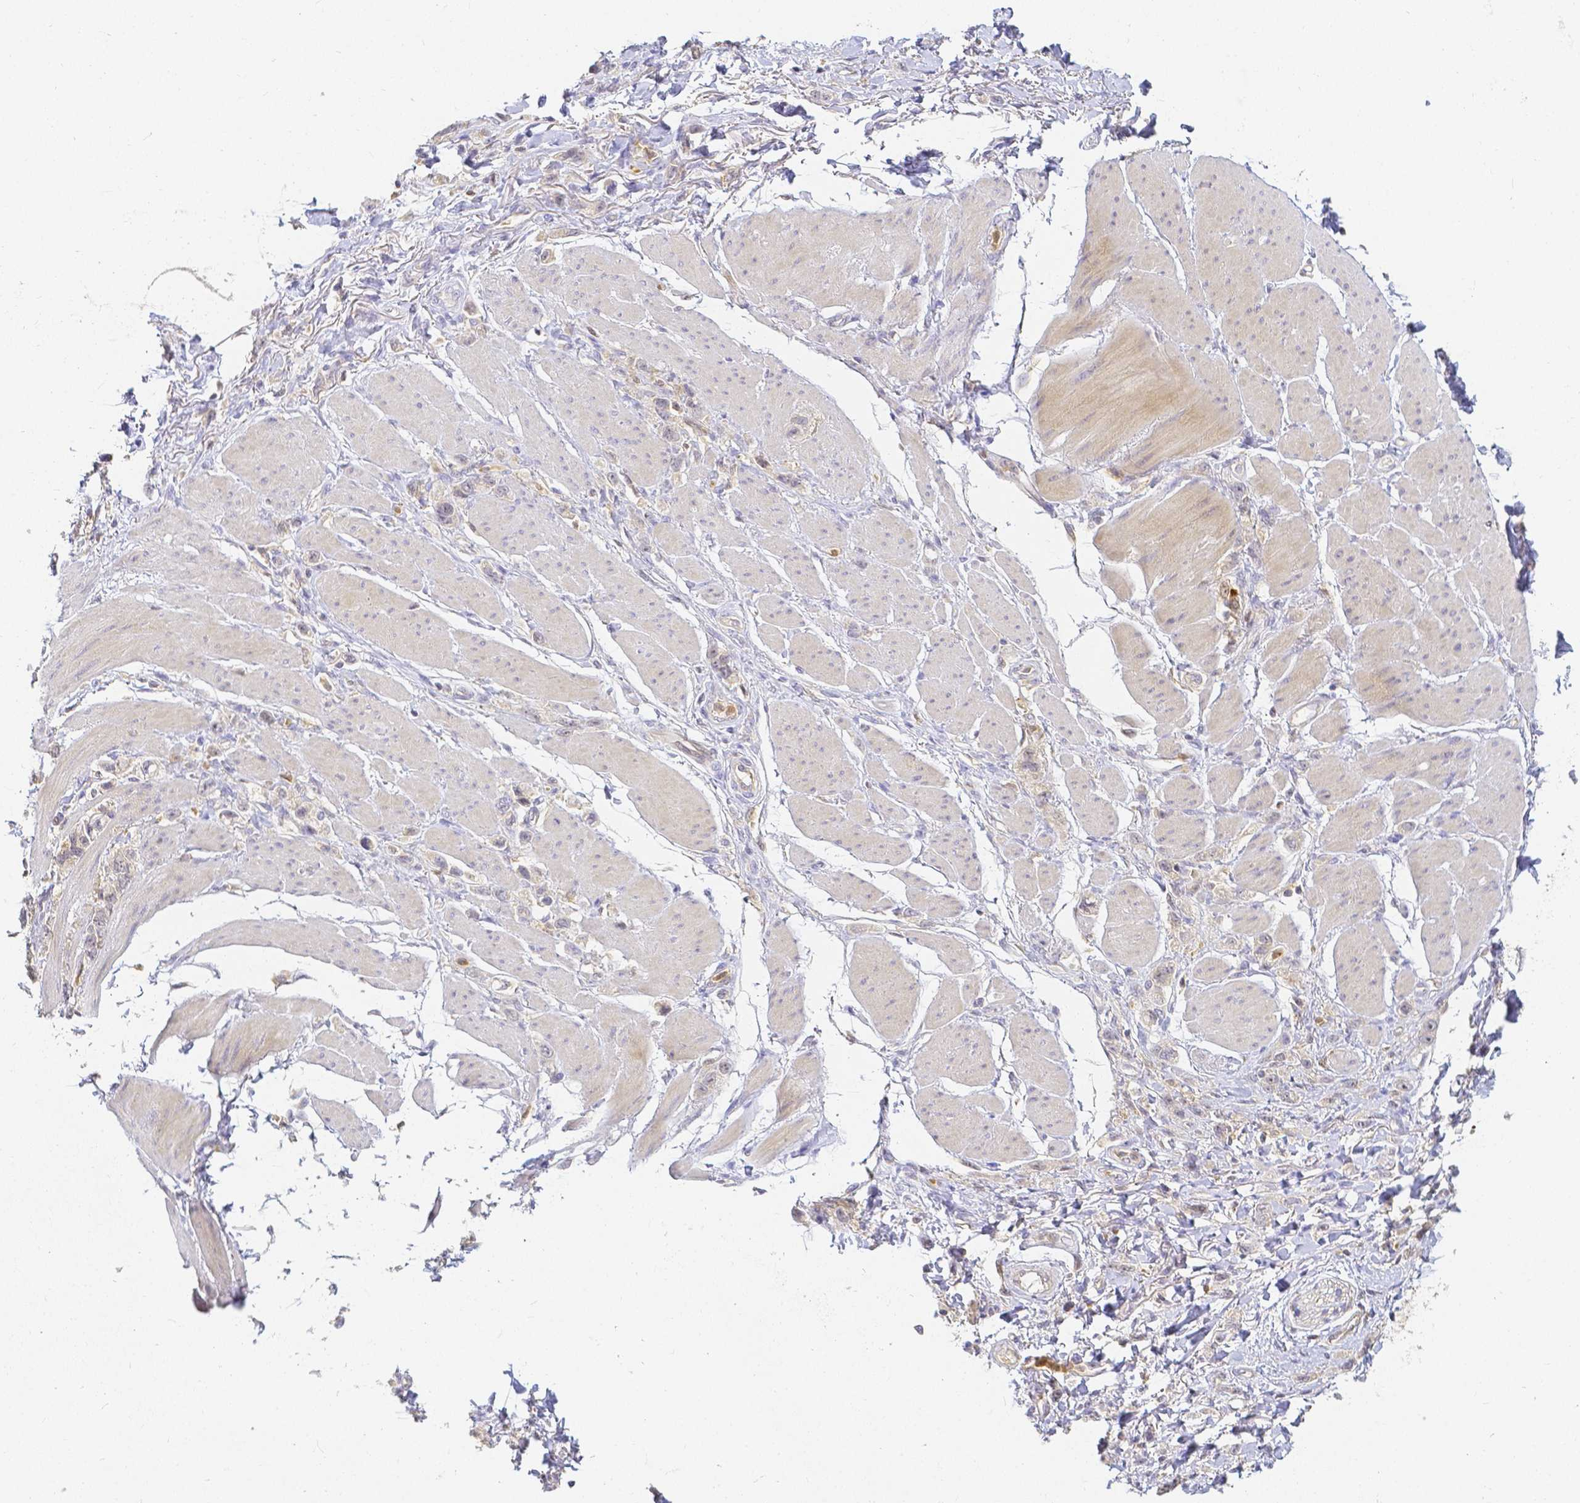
{"staining": {"intensity": "negative", "quantity": "none", "location": "none"}, "tissue": "stomach cancer", "cell_type": "Tumor cells", "image_type": "cancer", "snomed": [{"axis": "morphology", "description": "Adenocarcinoma, NOS"}, {"axis": "topography", "description": "Stomach"}], "caption": "A photomicrograph of stomach cancer (adenocarcinoma) stained for a protein shows no brown staining in tumor cells.", "gene": "KCNH1", "patient": {"sex": "female", "age": 65}}